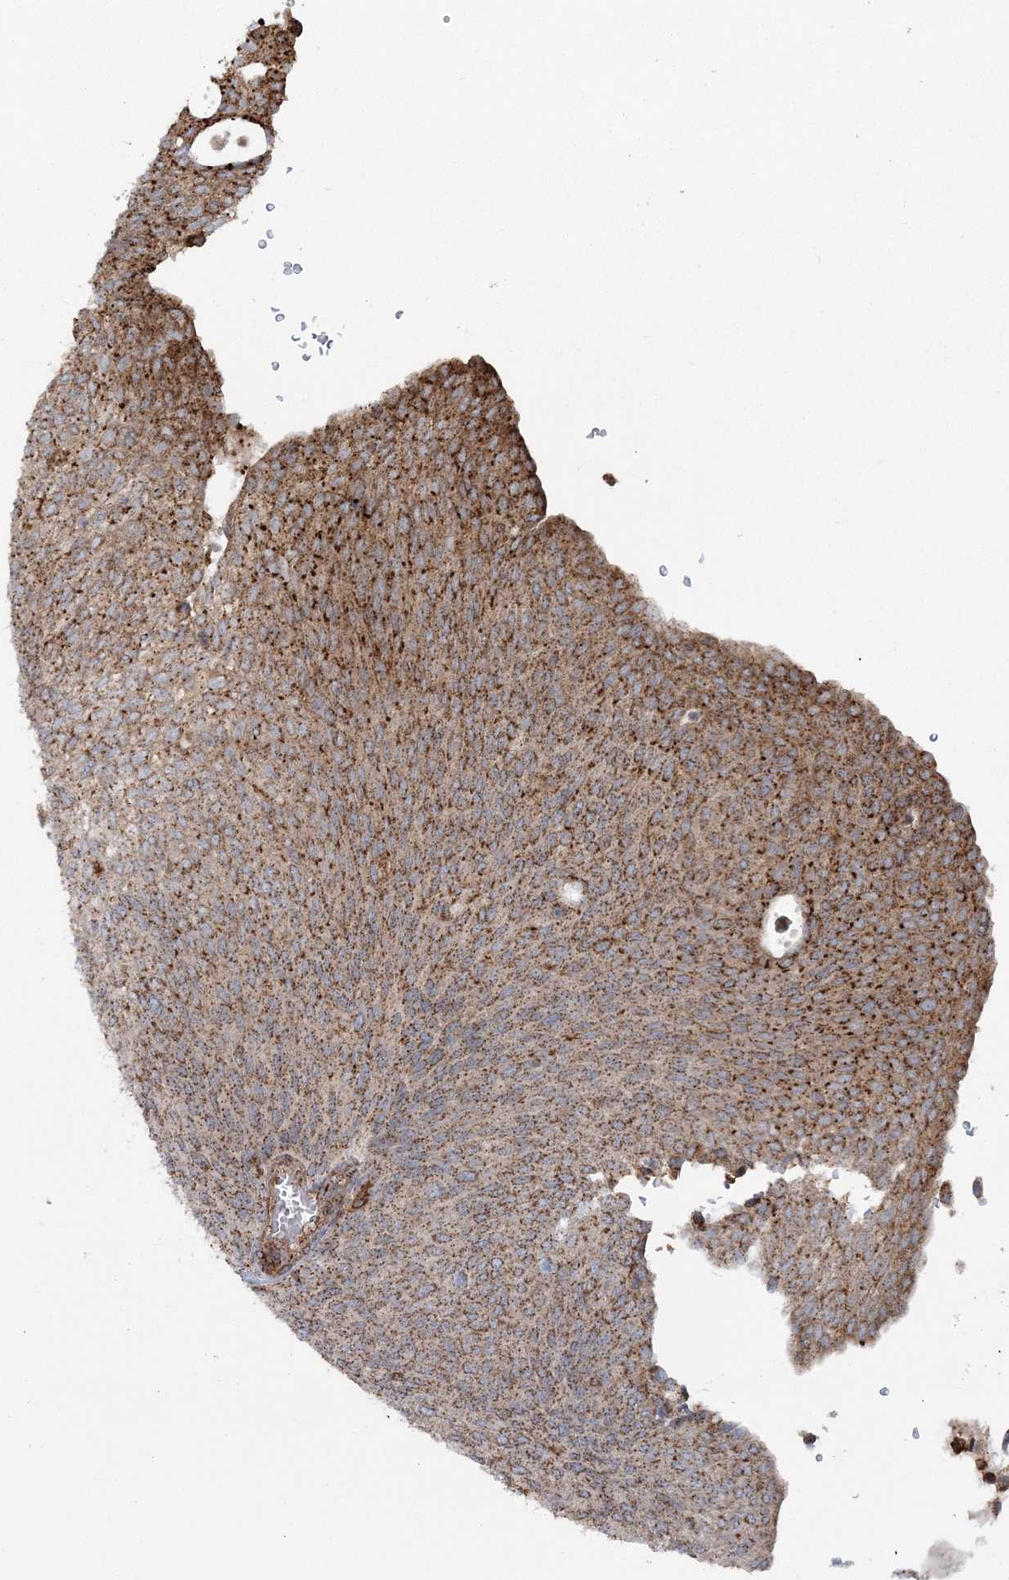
{"staining": {"intensity": "moderate", "quantity": ">75%", "location": "cytoplasmic/membranous"}, "tissue": "urothelial cancer", "cell_type": "Tumor cells", "image_type": "cancer", "snomed": [{"axis": "morphology", "description": "Urothelial carcinoma, Low grade"}, {"axis": "topography", "description": "Urinary bladder"}], "caption": "Moderate cytoplasmic/membranous staining is appreciated in approximately >75% of tumor cells in urothelial cancer.", "gene": "TRAF3IP2", "patient": {"sex": "female", "age": 79}}